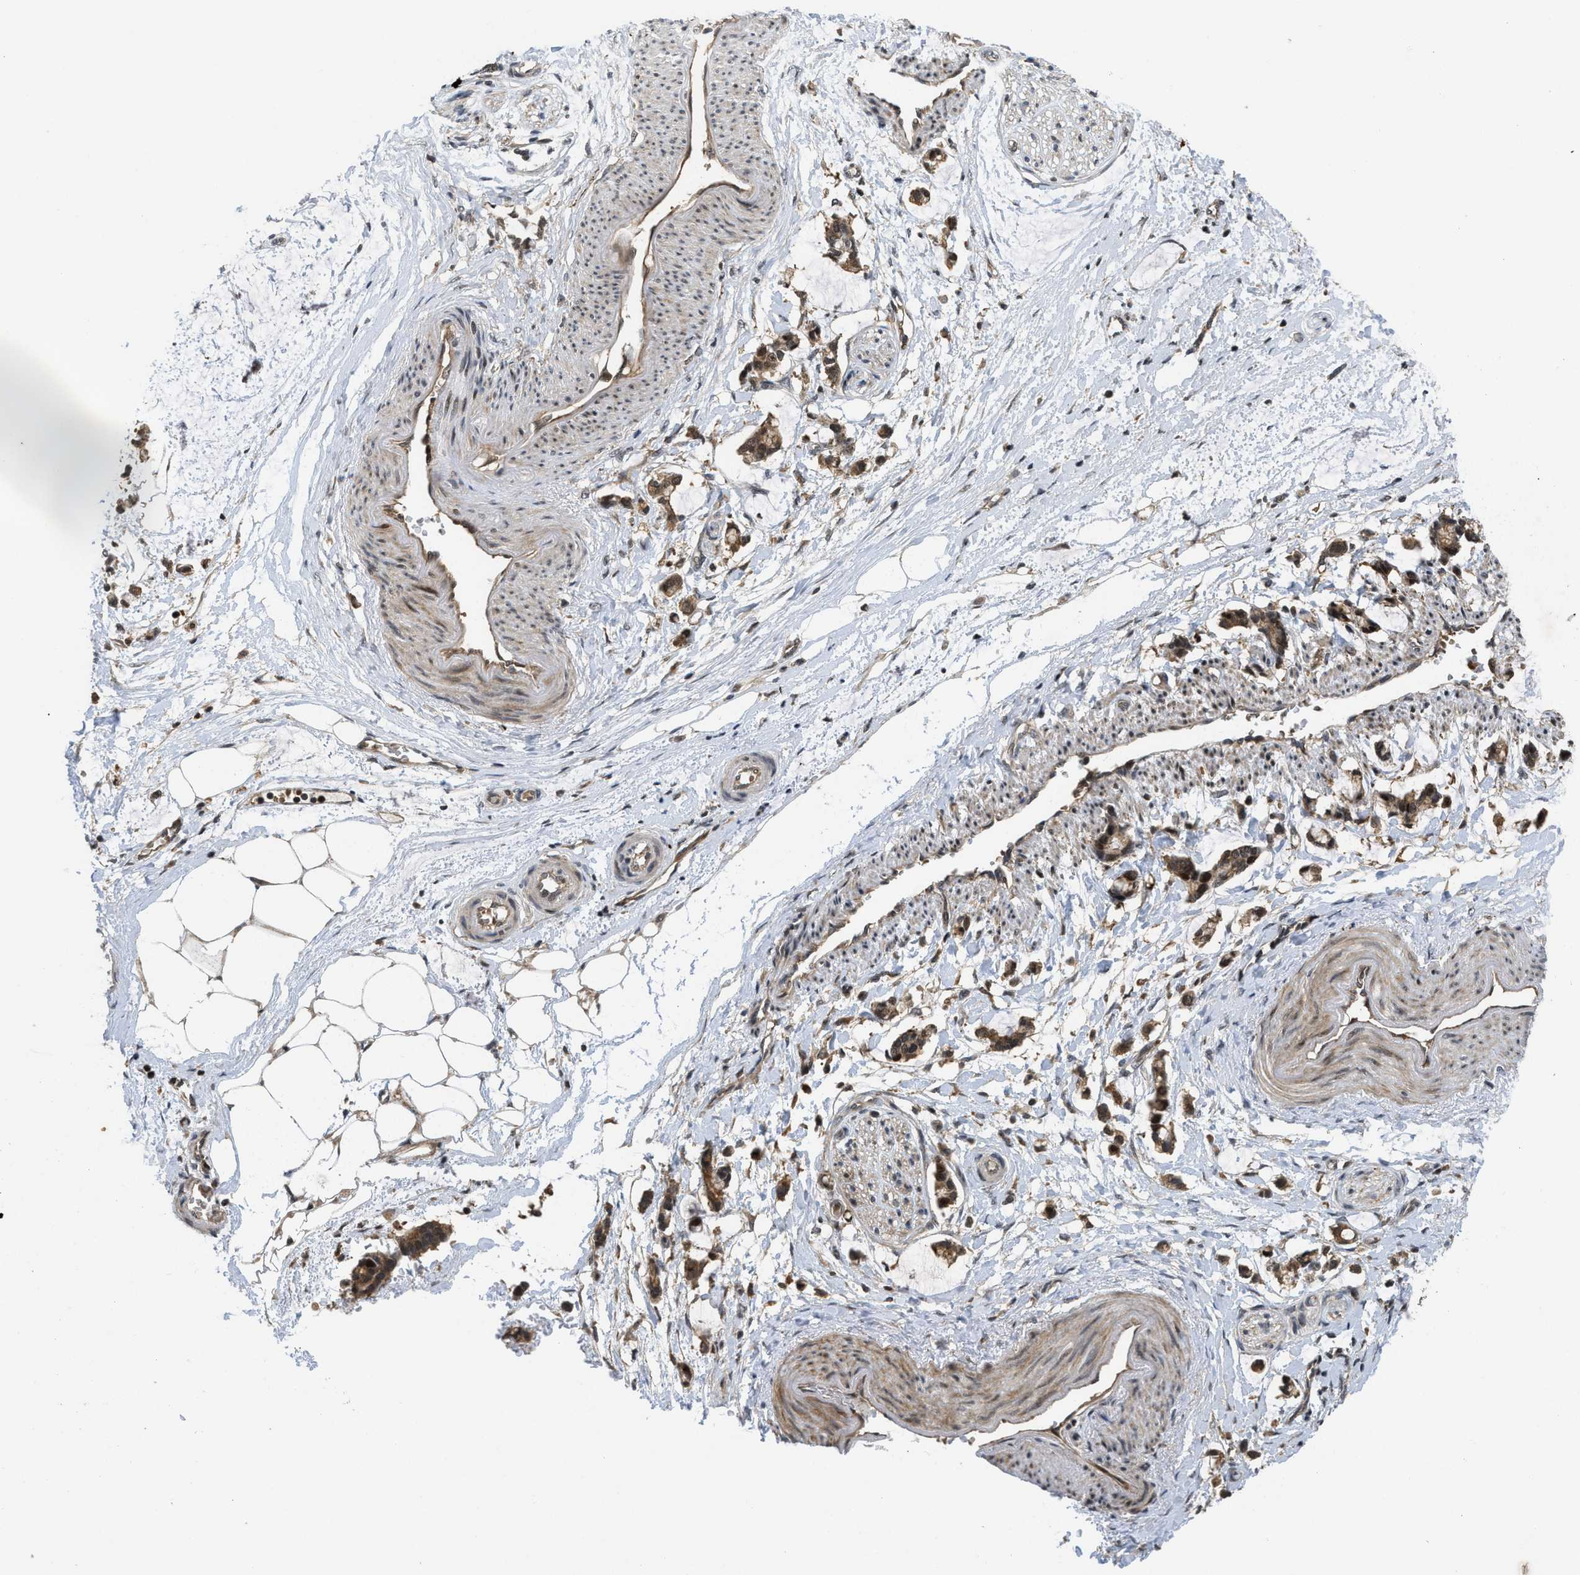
{"staining": {"intensity": "moderate", "quantity": ">75%", "location": "cytoplasmic/membranous"}, "tissue": "adipose tissue", "cell_type": "Adipocytes", "image_type": "normal", "snomed": [{"axis": "morphology", "description": "Normal tissue, NOS"}, {"axis": "morphology", "description": "Adenocarcinoma, NOS"}, {"axis": "topography", "description": "Colon"}, {"axis": "topography", "description": "Peripheral nerve tissue"}], "caption": "Adipose tissue stained with a brown dye demonstrates moderate cytoplasmic/membranous positive positivity in approximately >75% of adipocytes.", "gene": "DNAJC28", "patient": {"sex": "male", "age": 14}}